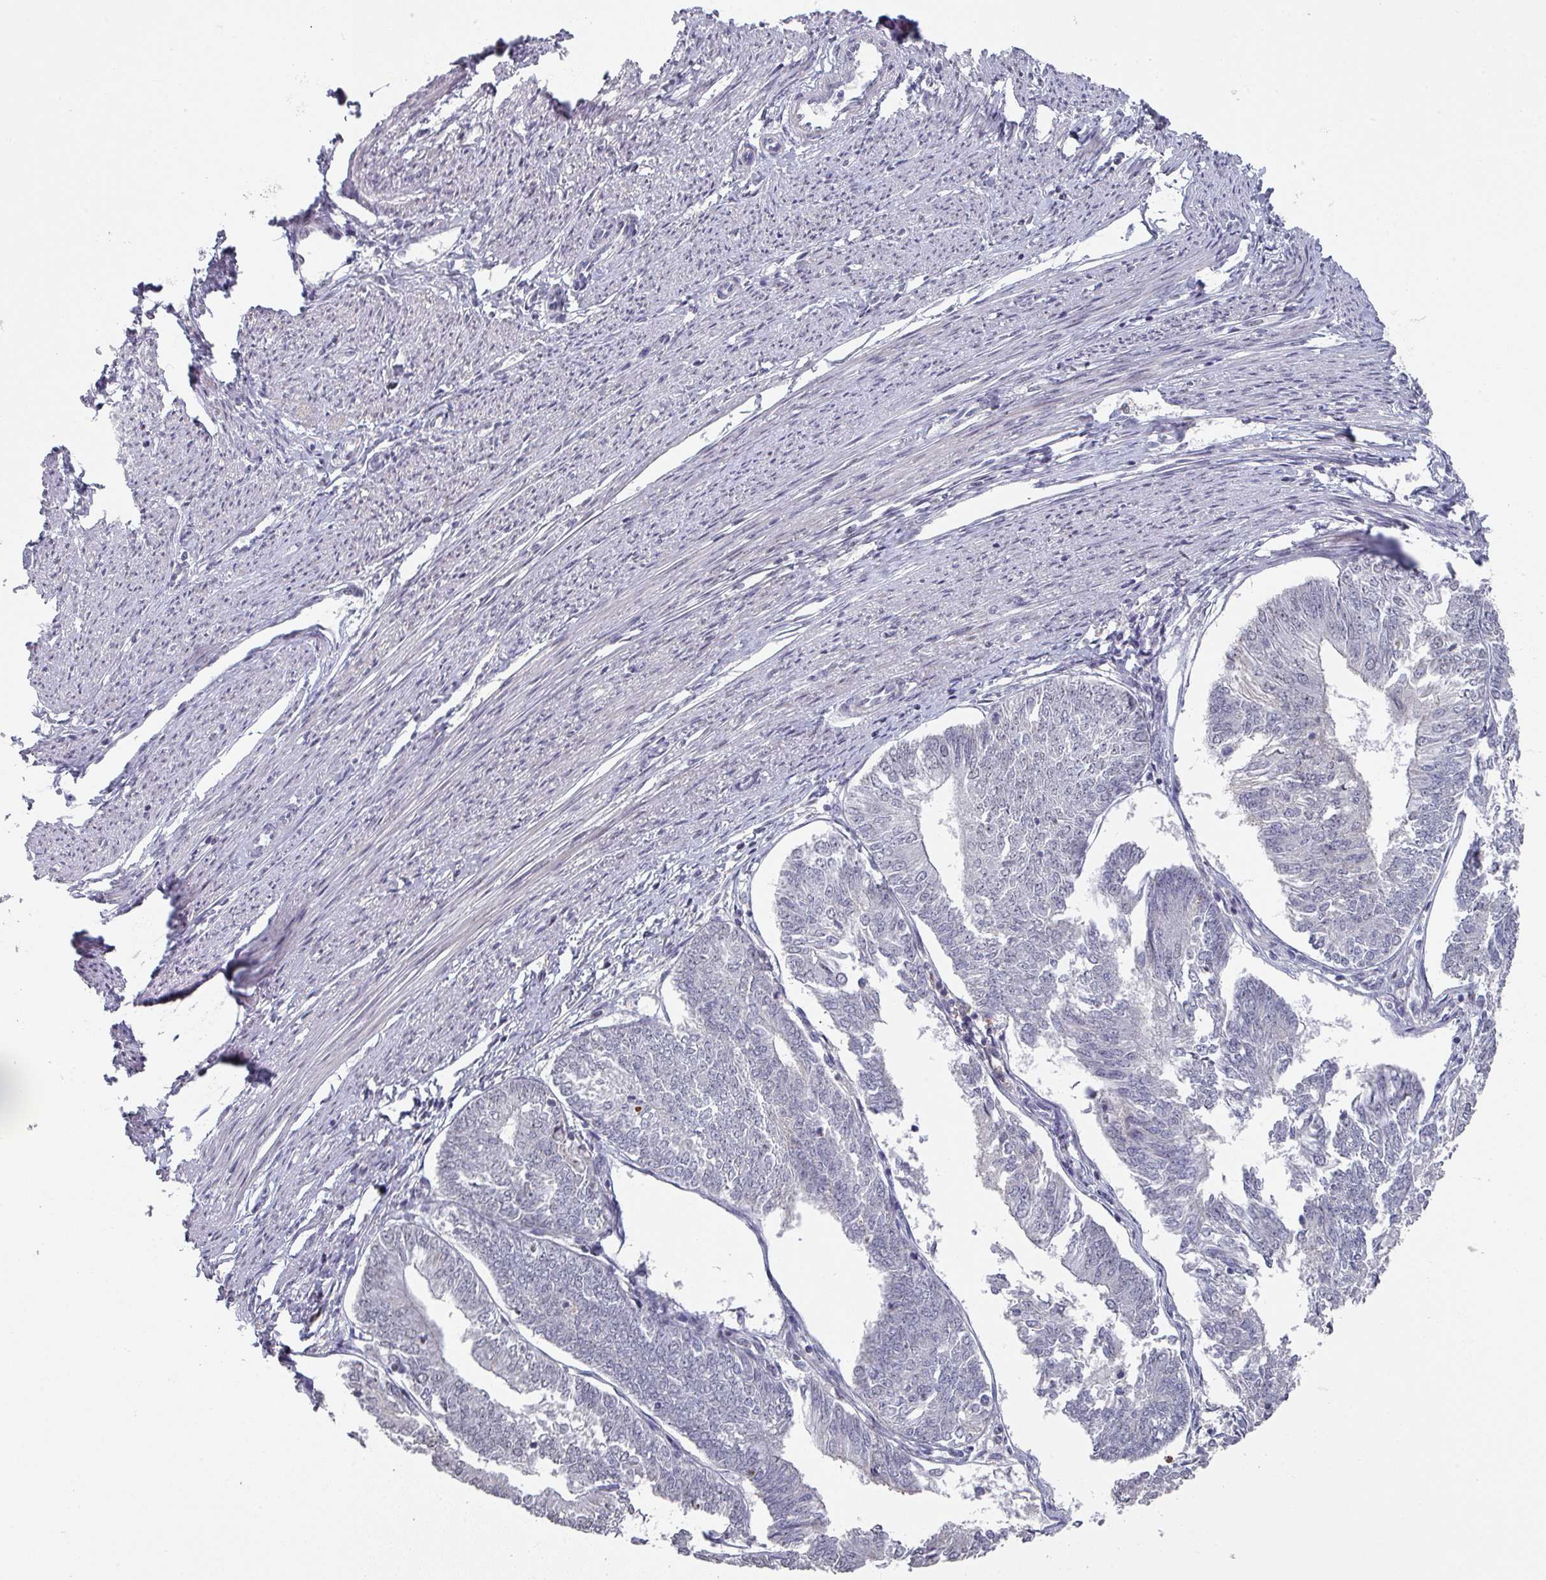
{"staining": {"intensity": "negative", "quantity": "none", "location": "none"}, "tissue": "endometrial cancer", "cell_type": "Tumor cells", "image_type": "cancer", "snomed": [{"axis": "morphology", "description": "Adenocarcinoma, NOS"}, {"axis": "topography", "description": "Endometrium"}], "caption": "The immunohistochemistry (IHC) photomicrograph has no significant staining in tumor cells of endometrial cancer (adenocarcinoma) tissue.", "gene": "ZNF654", "patient": {"sex": "female", "age": 58}}